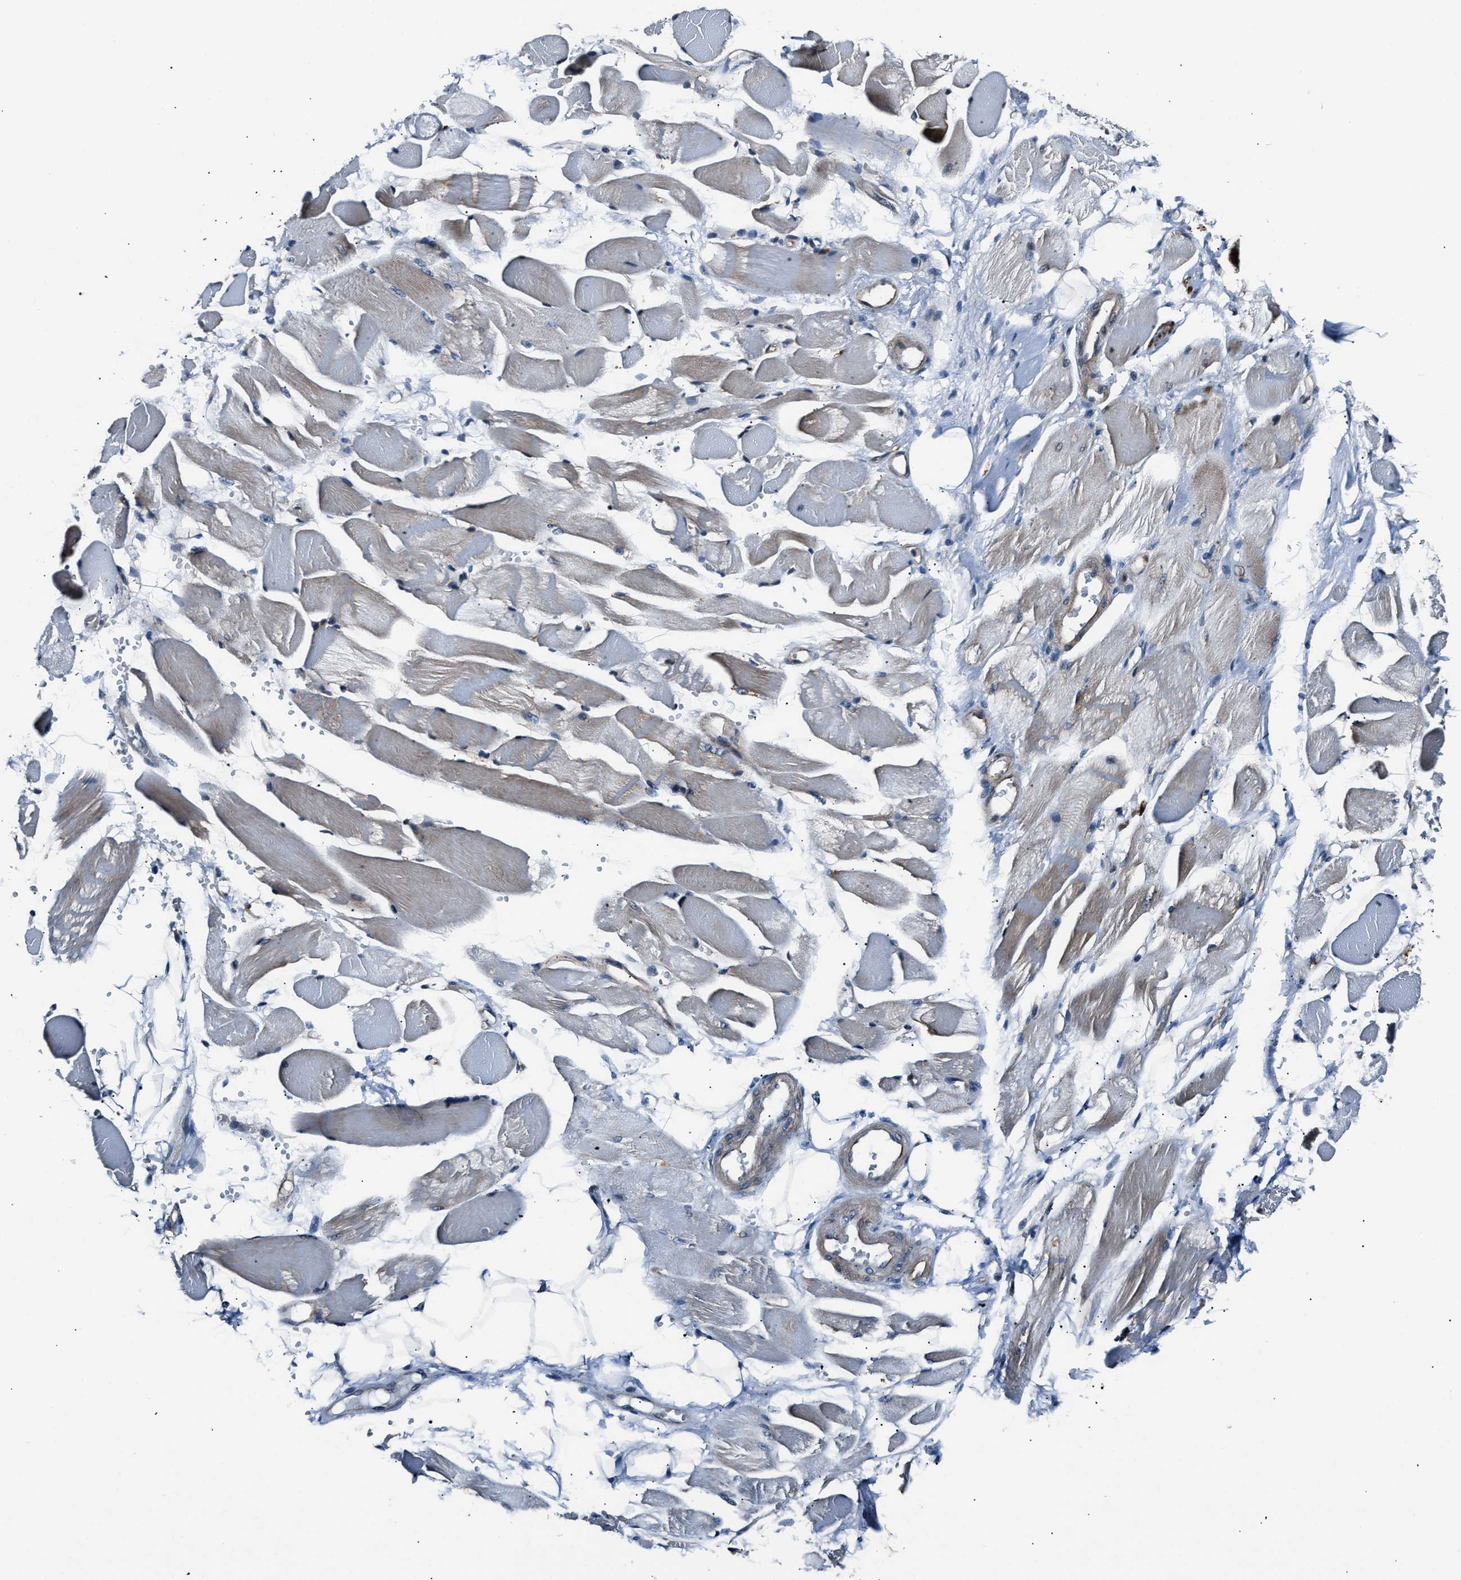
{"staining": {"intensity": "strong", "quantity": "25%-75%", "location": "cytoplasmic/membranous"}, "tissue": "skeletal muscle", "cell_type": "Myocytes", "image_type": "normal", "snomed": [{"axis": "morphology", "description": "Normal tissue, NOS"}, {"axis": "topography", "description": "Skeletal muscle"}, {"axis": "topography", "description": "Peripheral nerve tissue"}], "caption": "Brown immunohistochemical staining in benign skeletal muscle demonstrates strong cytoplasmic/membranous expression in approximately 25%-75% of myocytes.", "gene": "MPDZ", "patient": {"sex": "female", "age": 84}}